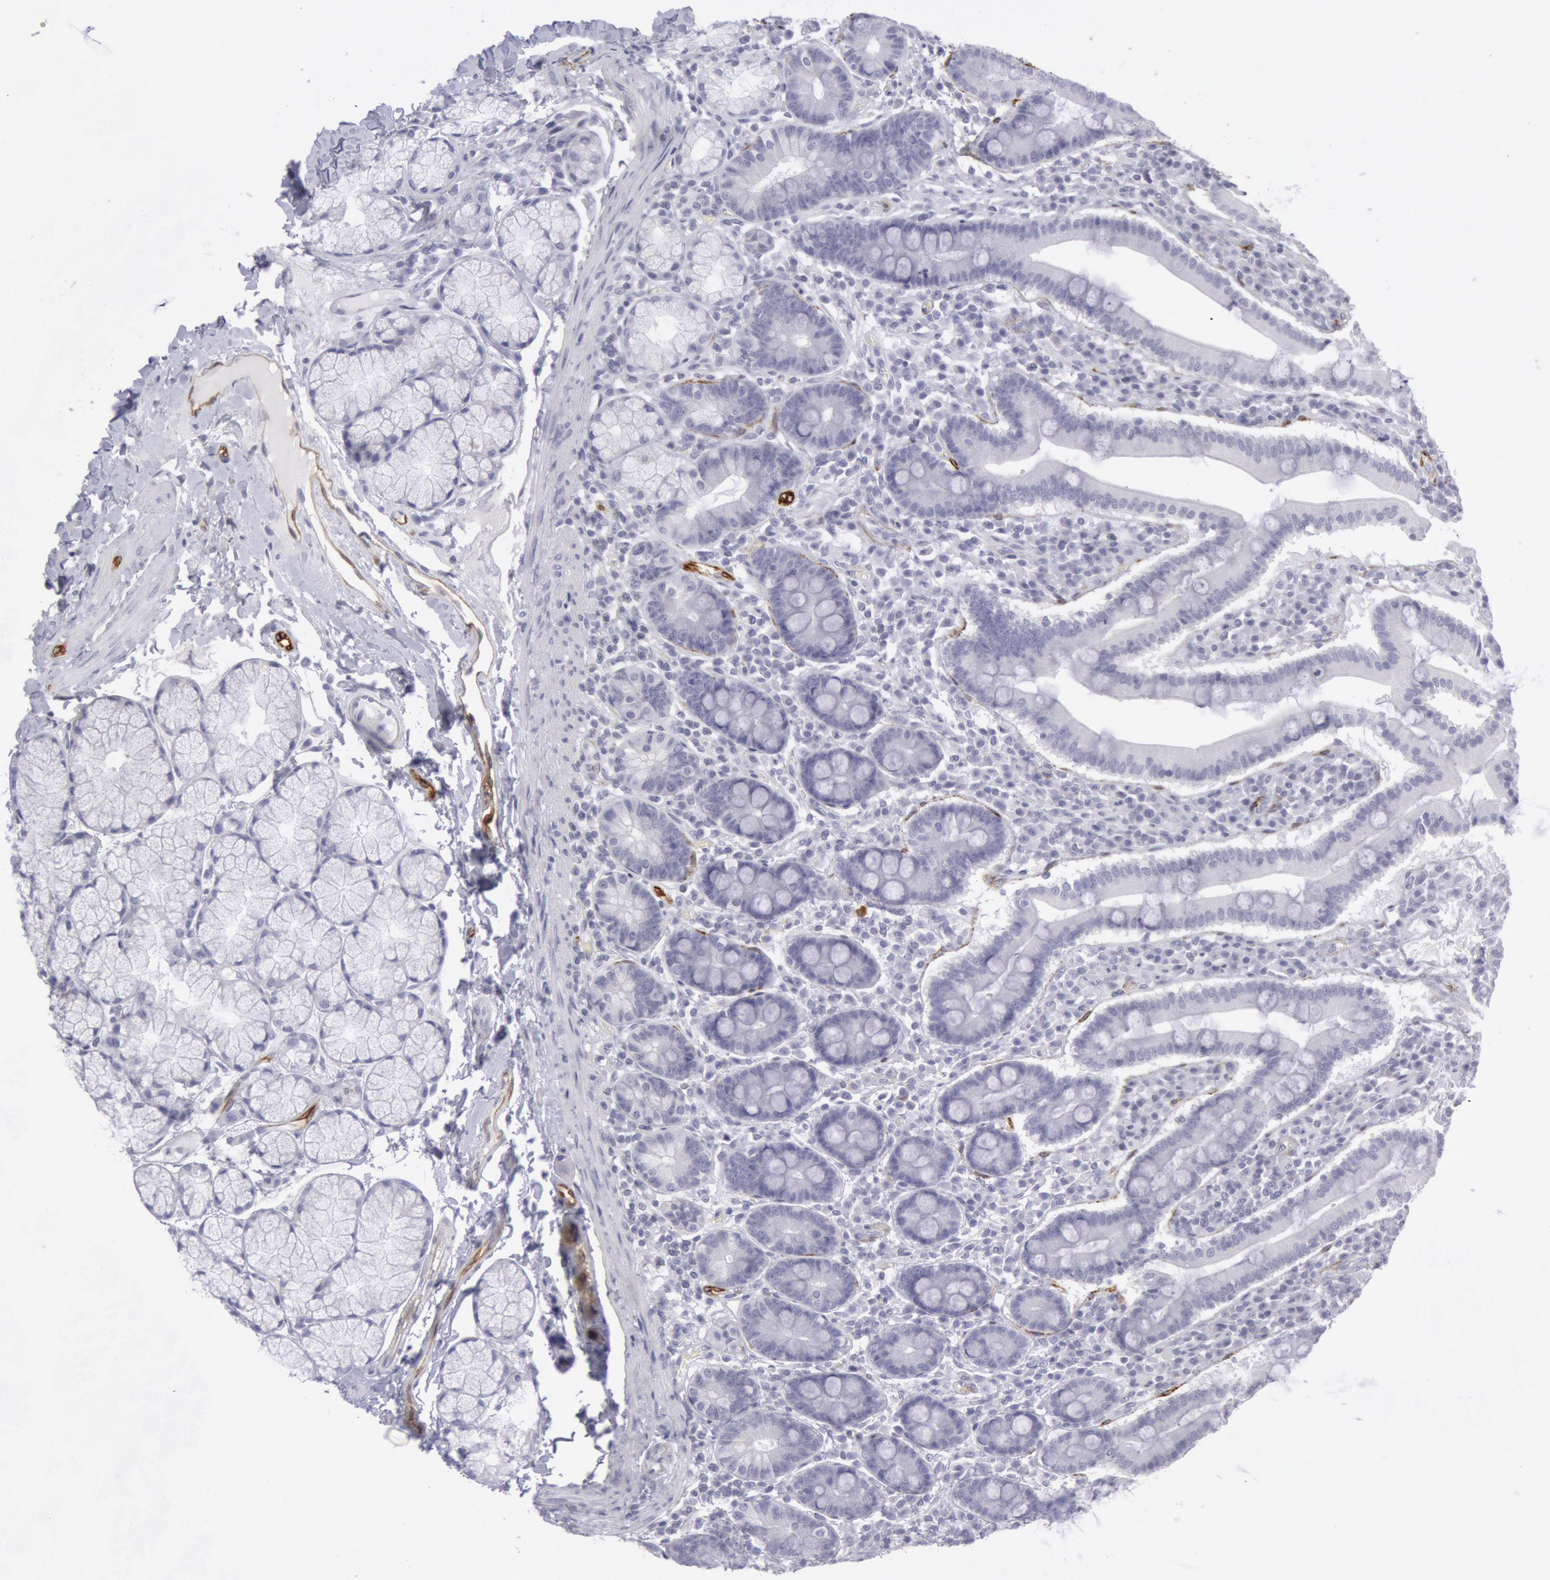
{"staining": {"intensity": "negative", "quantity": "none", "location": "none"}, "tissue": "duodenum", "cell_type": "Glandular cells", "image_type": "normal", "snomed": [{"axis": "morphology", "description": "Normal tissue, NOS"}, {"axis": "topography", "description": "Duodenum"}], "caption": "IHC micrograph of benign human duodenum stained for a protein (brown), which displays no expression in glandular cells. Nuclei are stained in blue.", "gene": "CDH13", "patient": {"sex": "male", "age": 50}}